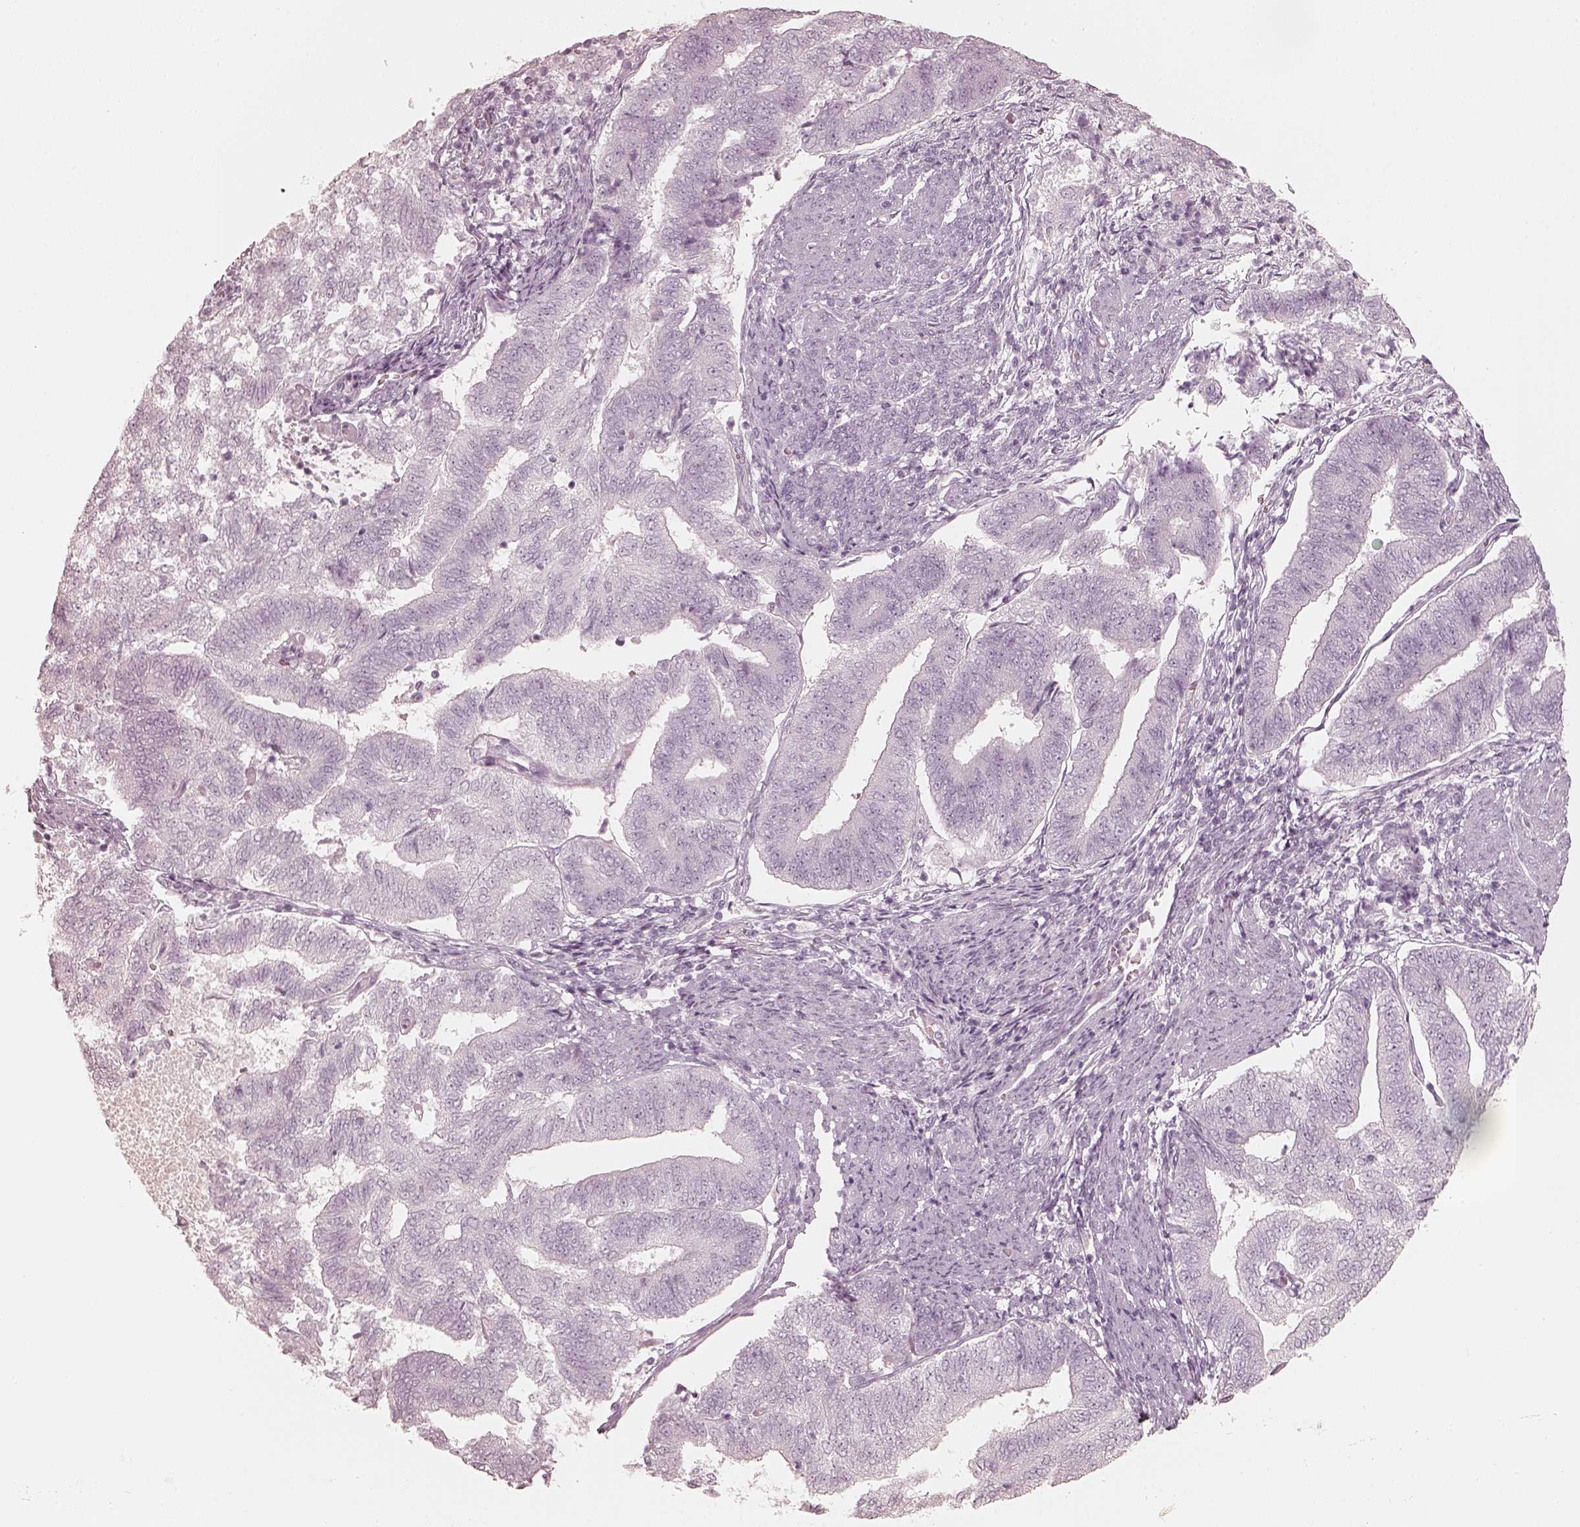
{"staining": {"intensity": "negative", "quantity": "none", "location": "none"}, "tissue": "endometrial cancer", "cell_type": "Tumor cells", "image_type": "cancer", "snomed": [{"axis": "morphology", "description": "Adenocarcinoma, NOS"}, {"axis": "topography", "description": "Endometrium"}], "caption": "A micrograph of human adenocarcinoma (endometrial) is negative for staining in tumor cells.", "gene": "KRT82", "patient": {"sex": "female", "age": 65}}